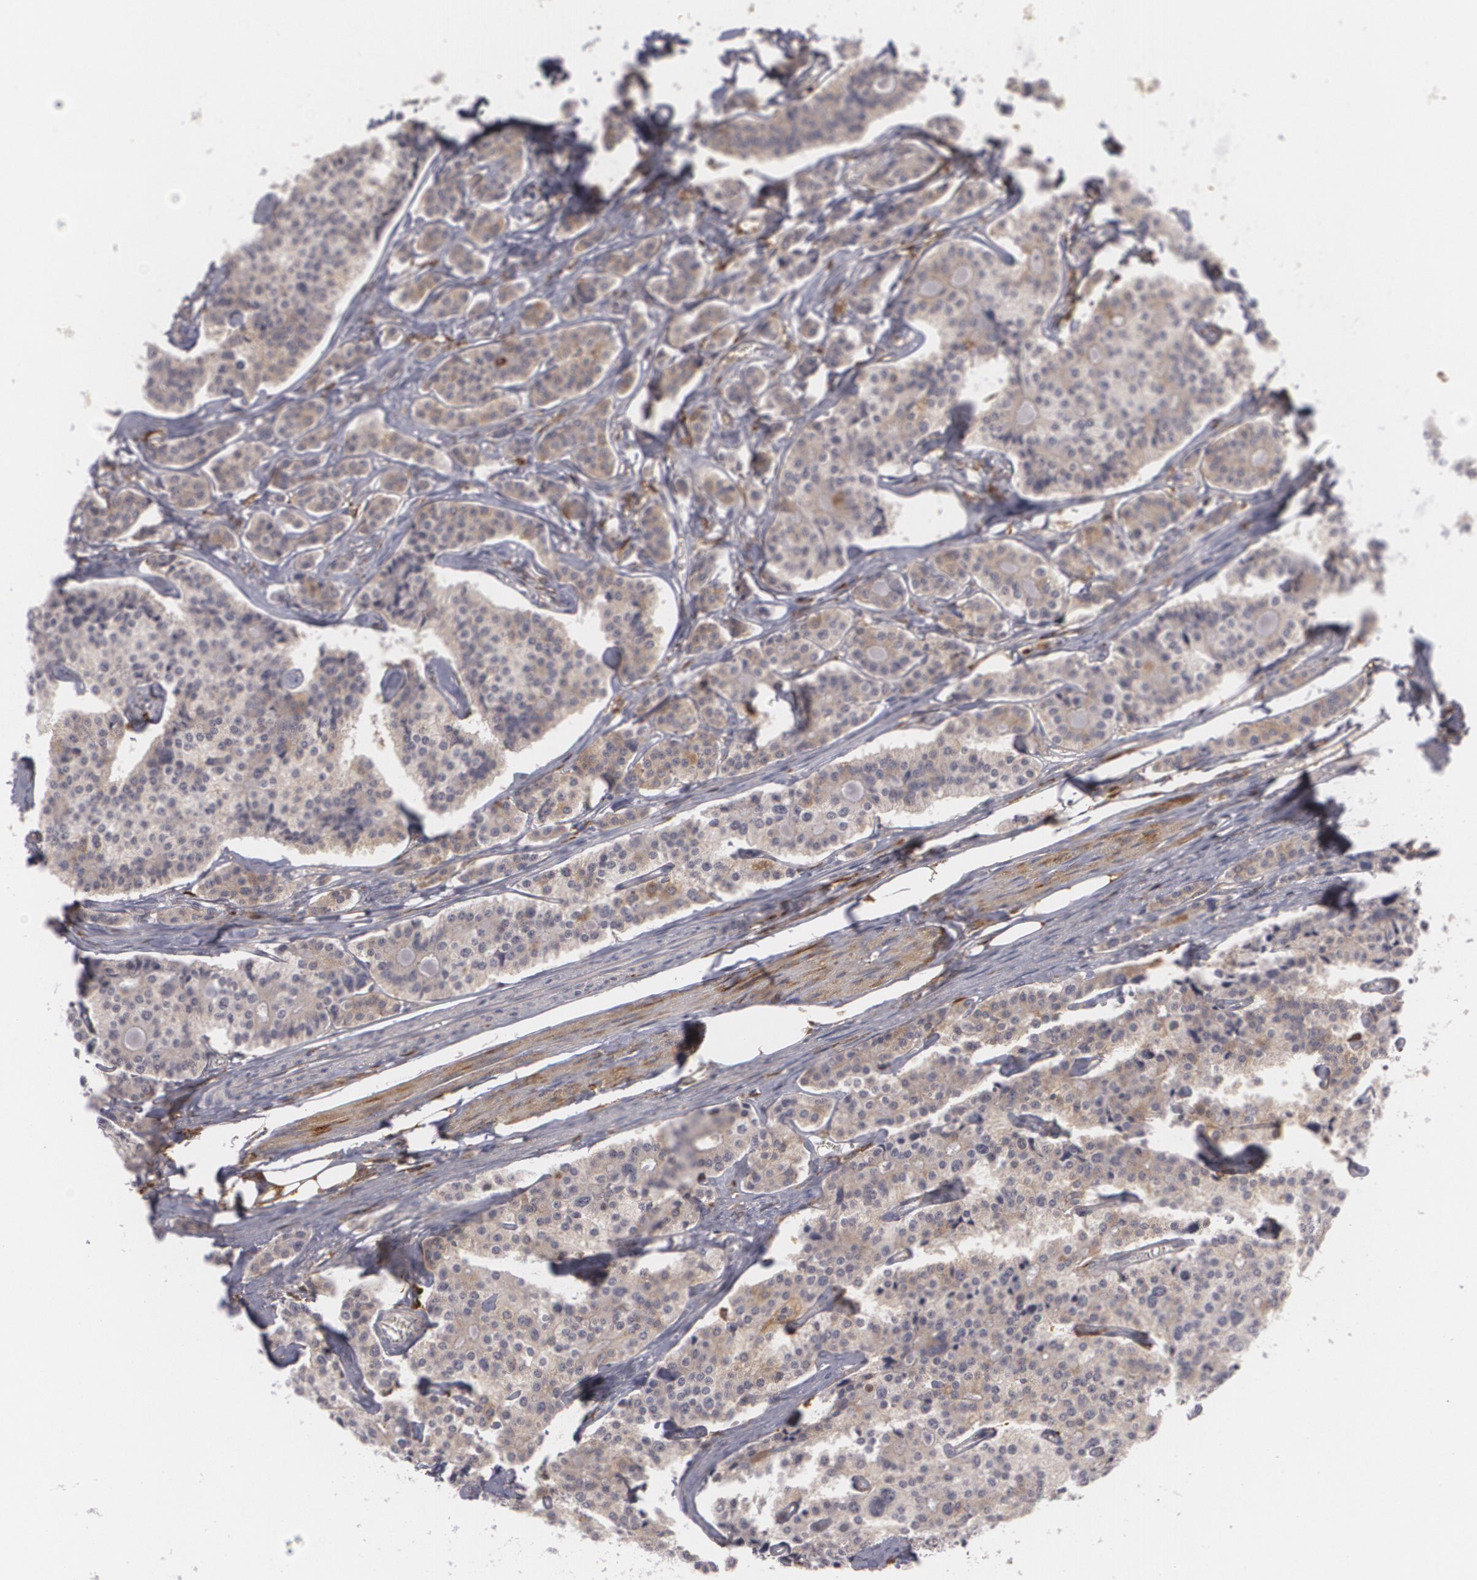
{"staining": {"intensity": "weak", "quantity": ">75%", "location": "cytoplasmic/membranous"}, "tissue": "carcinoid", "cell_type": "Tumor cells", "image_type": "cancer", "snomed": [{"axis": "morphology", "description": "Carcinoid, malignant, NOS"}, {"axis": "topography", "description": "Small intestine"}], "caption": "Carcinoid stained with a brown dye exhibits weak cytoplasmic/membranous positive positivity in about >75% of tumor cells.", "gene": "BIN1", "patient": {"sex": "male", "age": 63}}